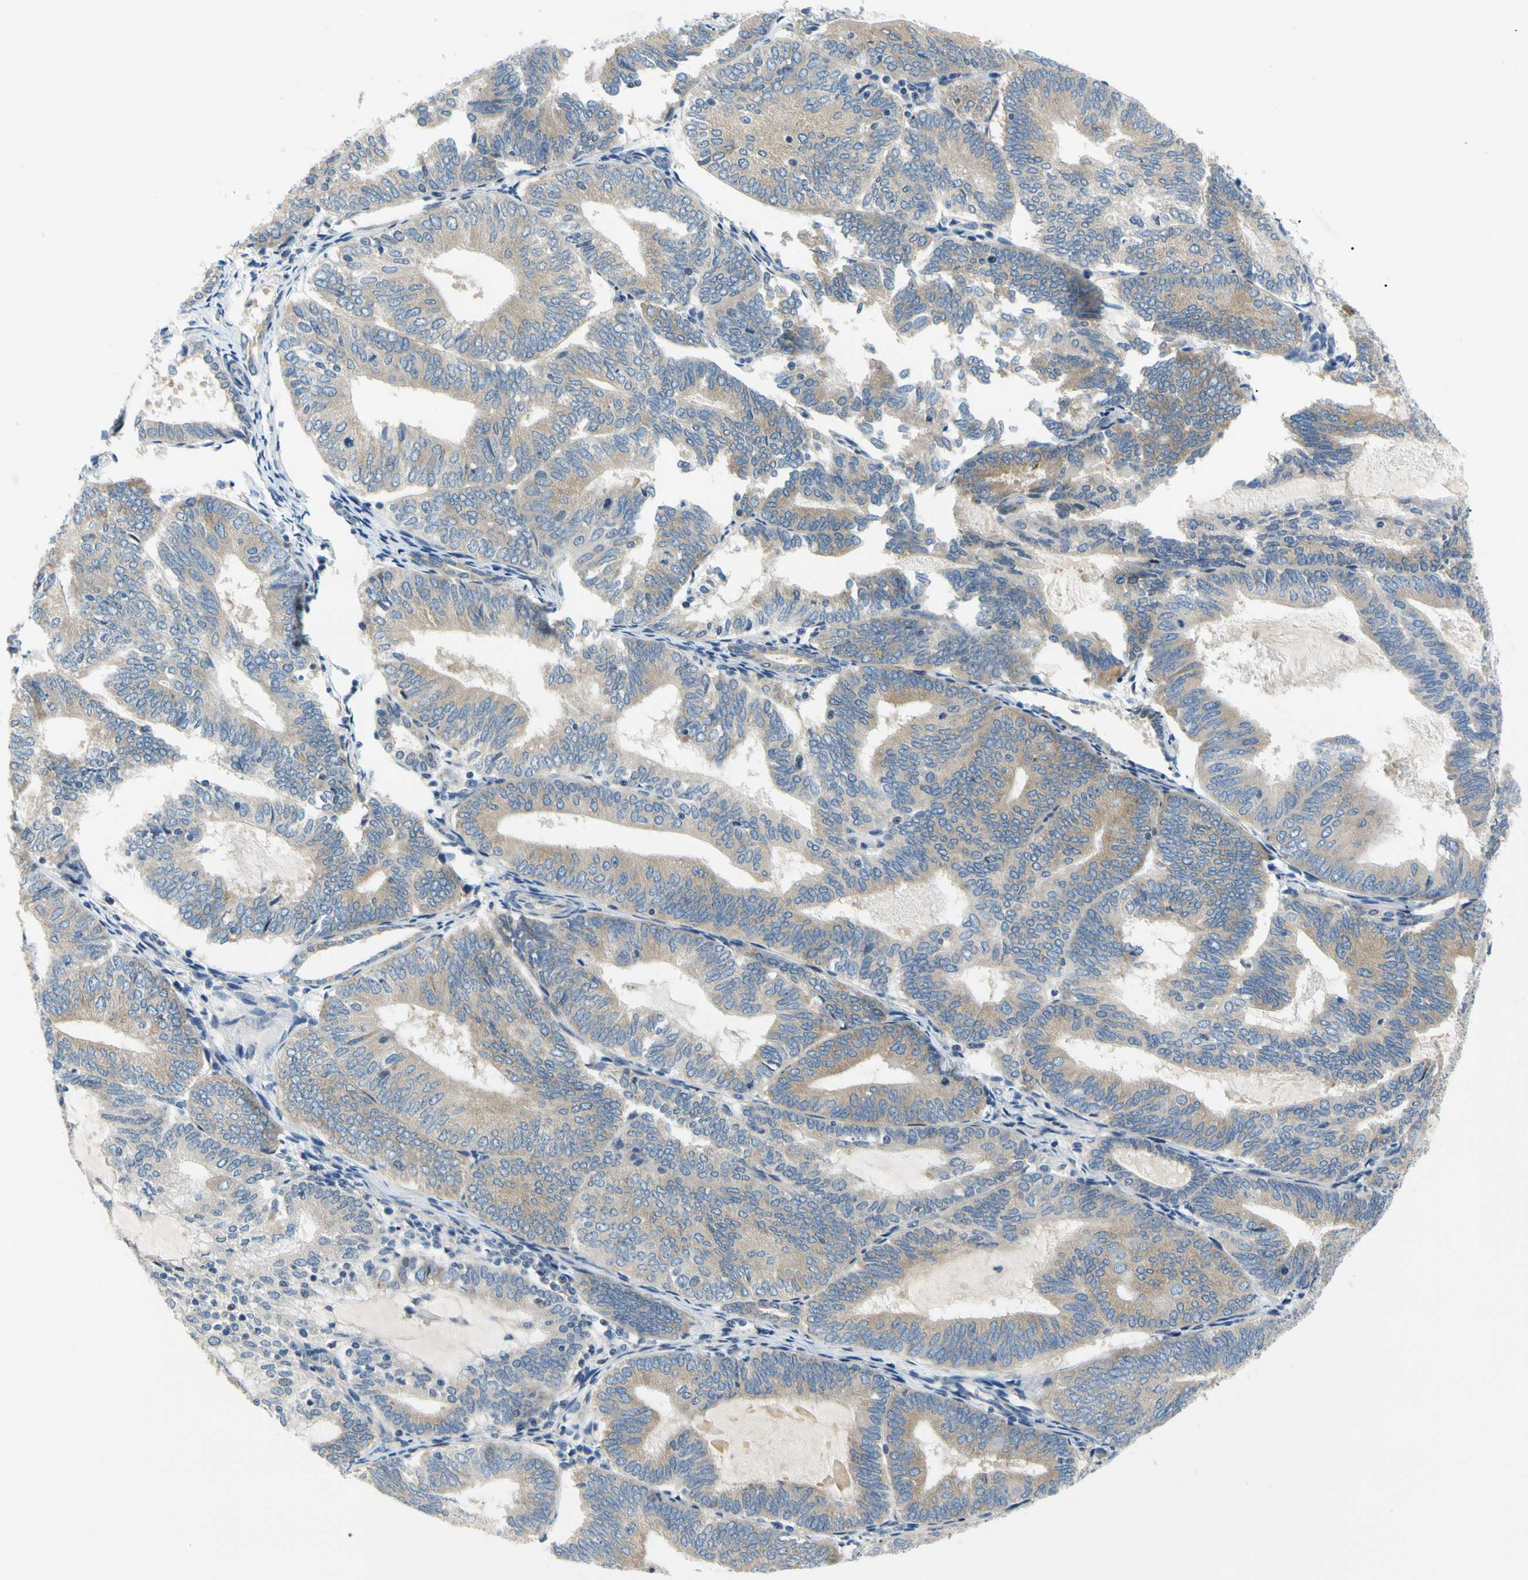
{"staining": {"intensity": "weak", "quantity": ">75%", "location": "cytoplasmic/membranous"}, "tissue": "endometrial cancer", "cell_type": "Tumor cells", "image_type": "cancer", "snomed": [{"axis": "morphology", "description": "Adenocarcinoma, NOS"}, {"axis": "topography", "description": "Endometrium"}], "caption": "A photomicrograph of human endometrial cancer (adenocarcinoma) stained for a protein exhibits weak cytoplasmic/membranous brown staining in tumor cells. (IHC, brightfield microscopy, high magnification).", "gene": "LRRC47", "patient": {"sex": "female", "age": 81}}